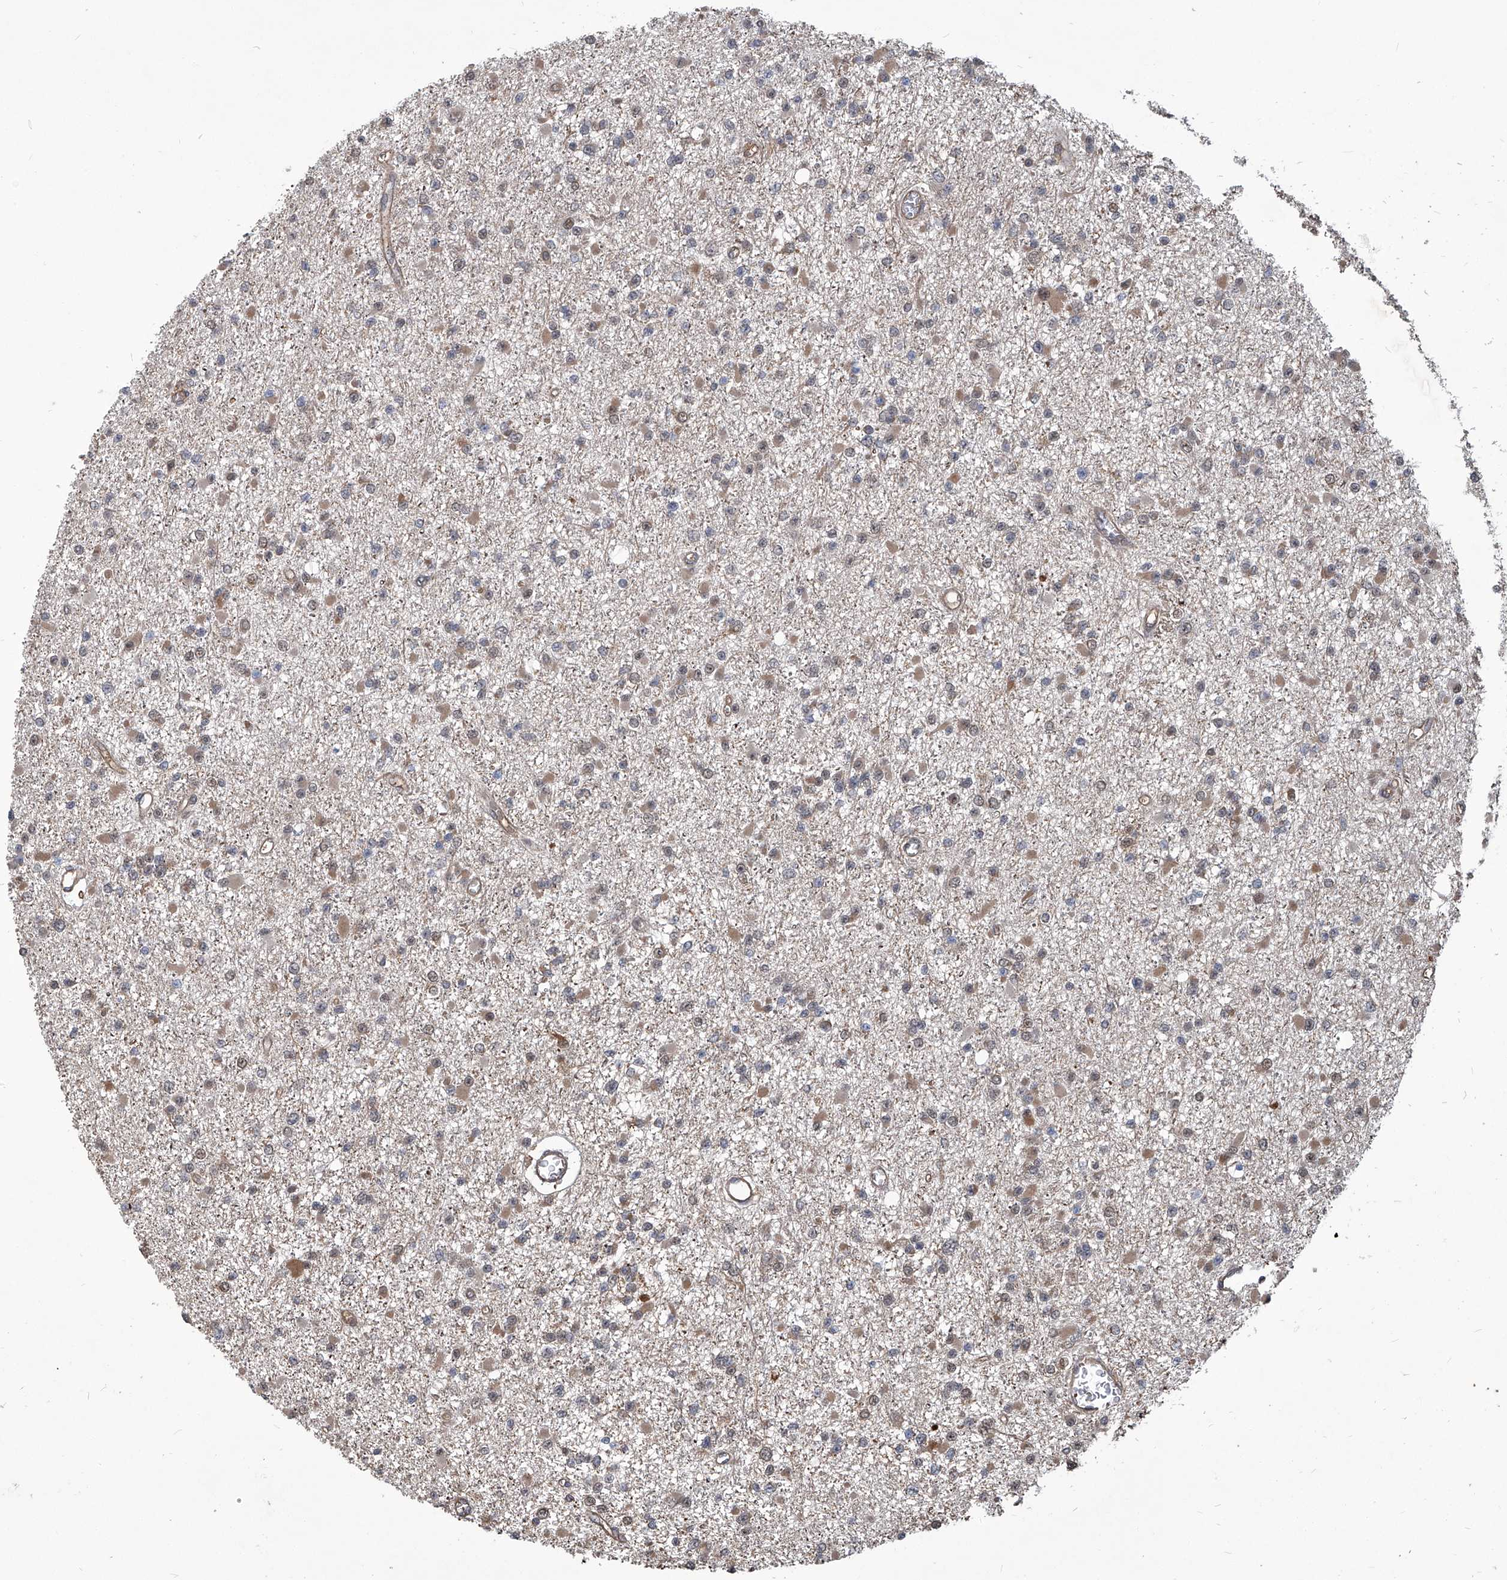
{"staining": {"intensity": "negative", "quantity": "none", "location": "none"}, "tissue": "glioma", "cell_type": "Tumor cells", "image_type": "cancer", "snomed": [{"axis": "morphology", "description": "Glioma, malignant, Low grade"}, {"axis": "topography", "description": "Brain"}], "caption": "IHC of human glioma demonstrates no staining in tumor cells.", "gene": "PSMB1", "patient": {"sex": "female", "age": 22}}